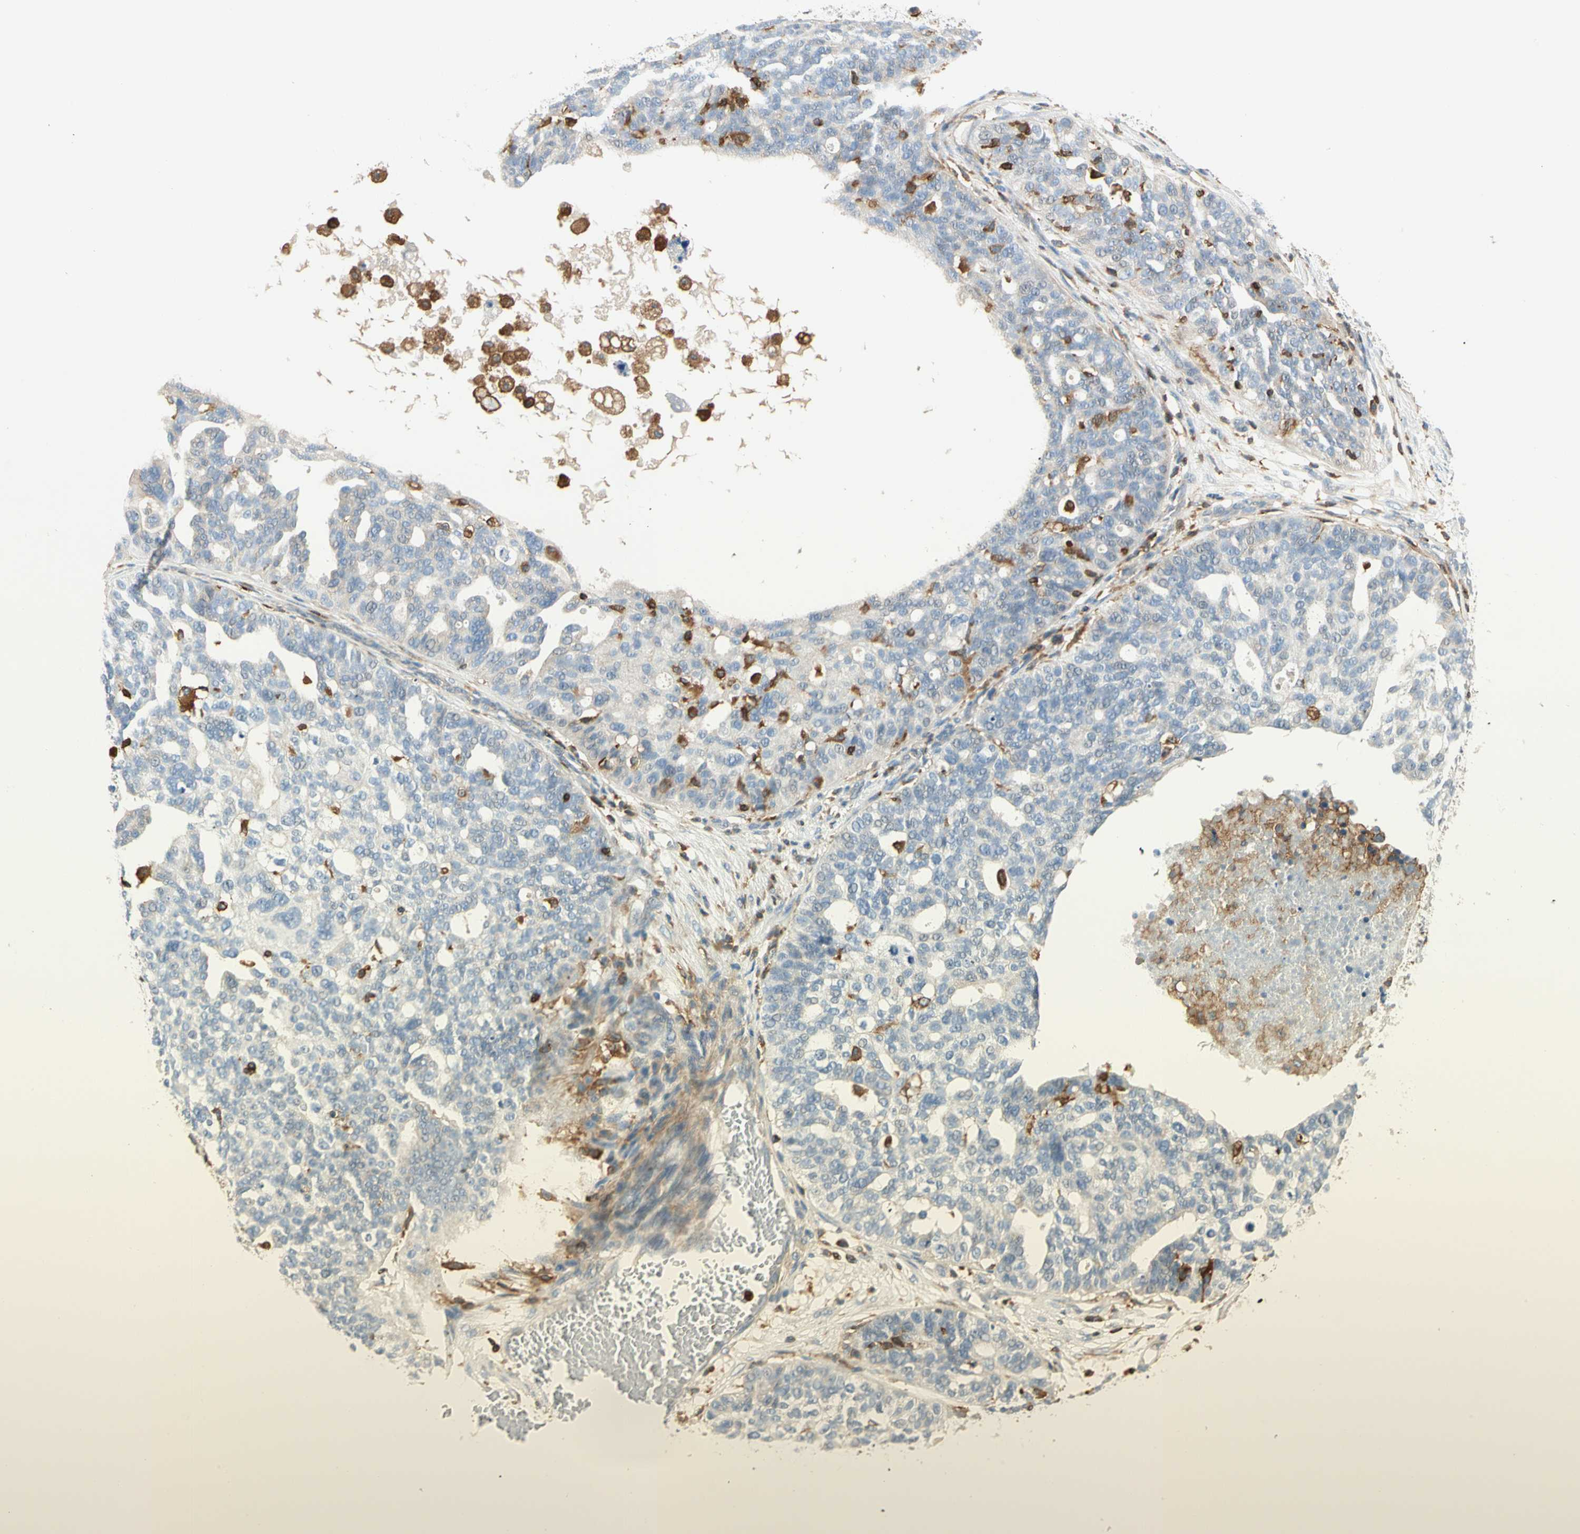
{"staining": {"intensity": "negative", "quantity": "none", "location": "none"}, "tissue": "ovarian cancer", "cell_type": "Tumor cells", "image_type": "cancer", "snomed": [{"axis": "morphology", "description": "Cystadenocarcinoma, serous, NOS"}, {"axis": "topography", "description": "Ovary"}], "caption": "Tumor cells show no significant protein staining in ovarian cancer.", "gene": "FMNL1", "patient": {"sex": "female", "age": 59}}